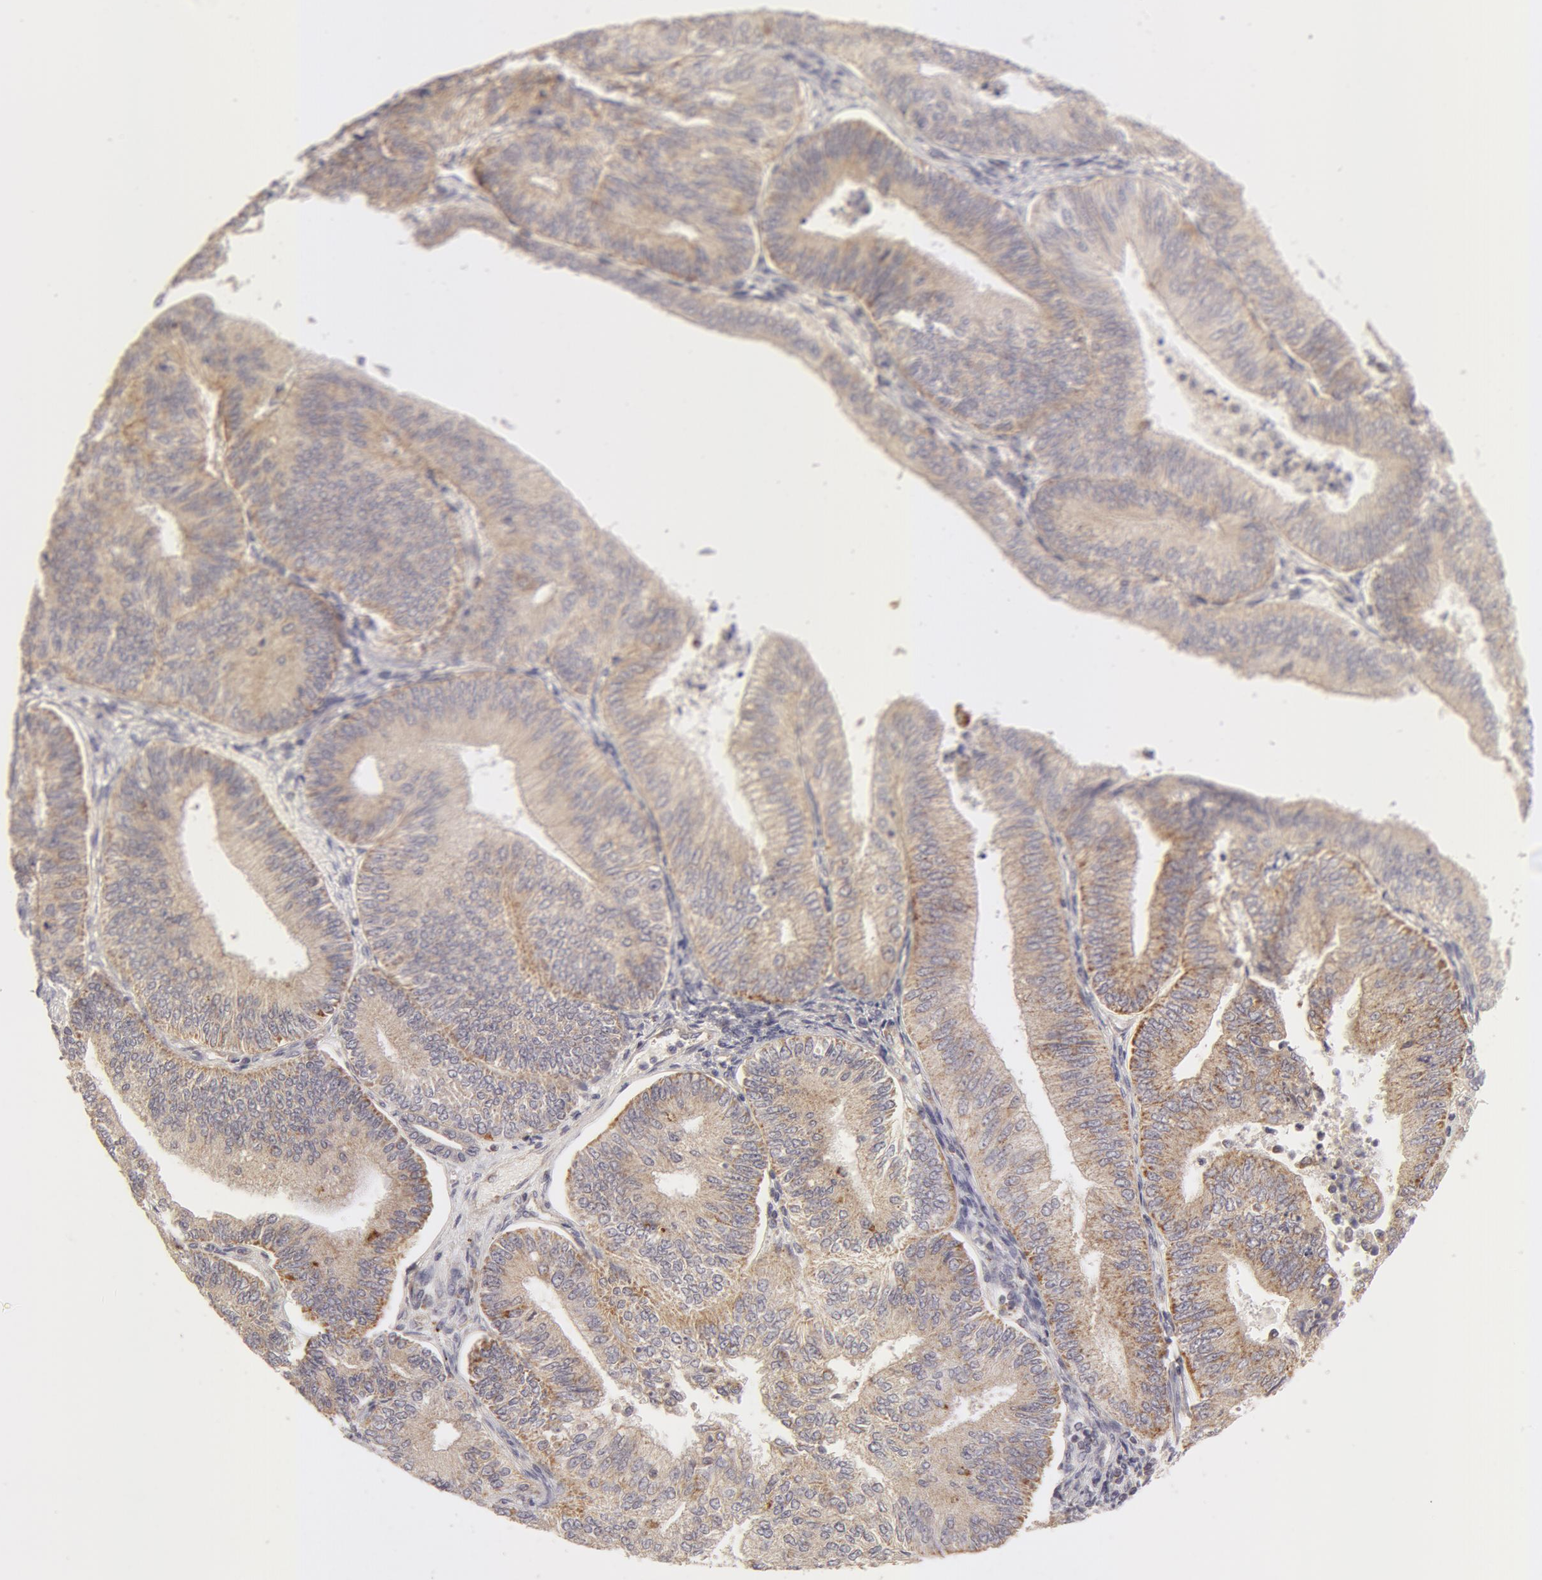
{"staining": {"intensity": "weak", "quantity": "<25%", "location": "cytoplasmic/membranous"}, "tissue": "endometrial cancer", "cell_type": "Tumor cells", "image_type": "cancer", "snomed": [{"axis": "morphology", "description": "Adenocarcinoma, NOS"}, {"axis": "topography", "description": "Endometrium"}], "caption": "Endometrial cancer stained for a protein using IHC demonstrates no staining tumor cells.", "gene": "ADPRH", "patient": {"sex": "female", "age": 55}}